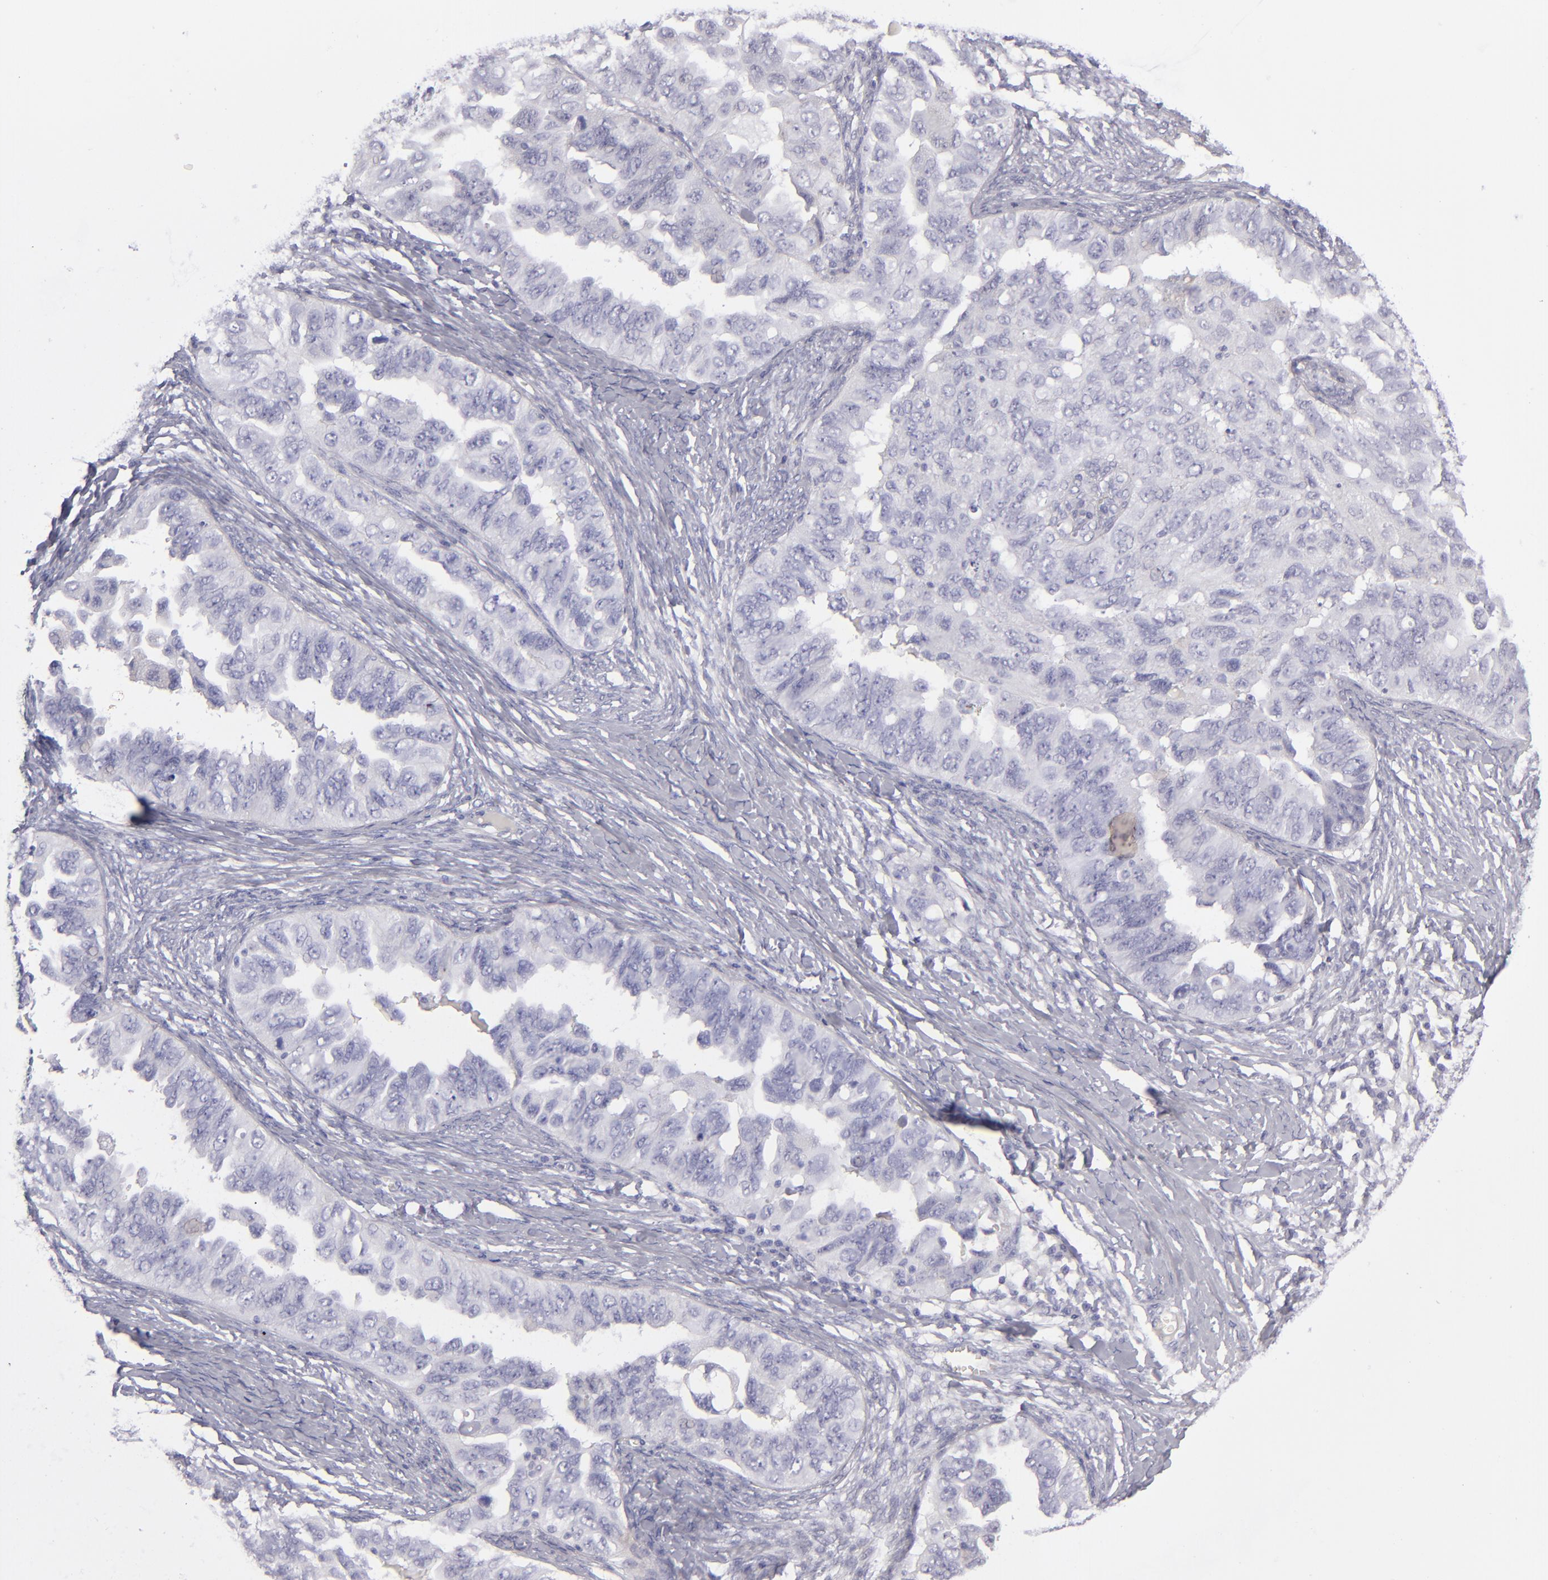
{"staining": {"intensity": "negative", "quantity": "none", "location": "none"}, "tissue": "ovarian cancer", "cell_type": "Tumor cells", "image_type": "cancer", "snomed": [{"axis": "morphology", "description": "Cystadenocarcinoma, serous, NOS"}, {"axis": "topography", "description": "Ovary"}], "caption": "High power microscopy histopathology image of an immunohistochemistry (IHC) histopathology image of serous cystadenocarcinoma (ovarian), revealing no significant staining in tumor cells. (DAB immunohistochemistry (IHC) with hematoxylin counter stain).", "gene": "CD22", "patient": {"sex": "female", "age": 82}}